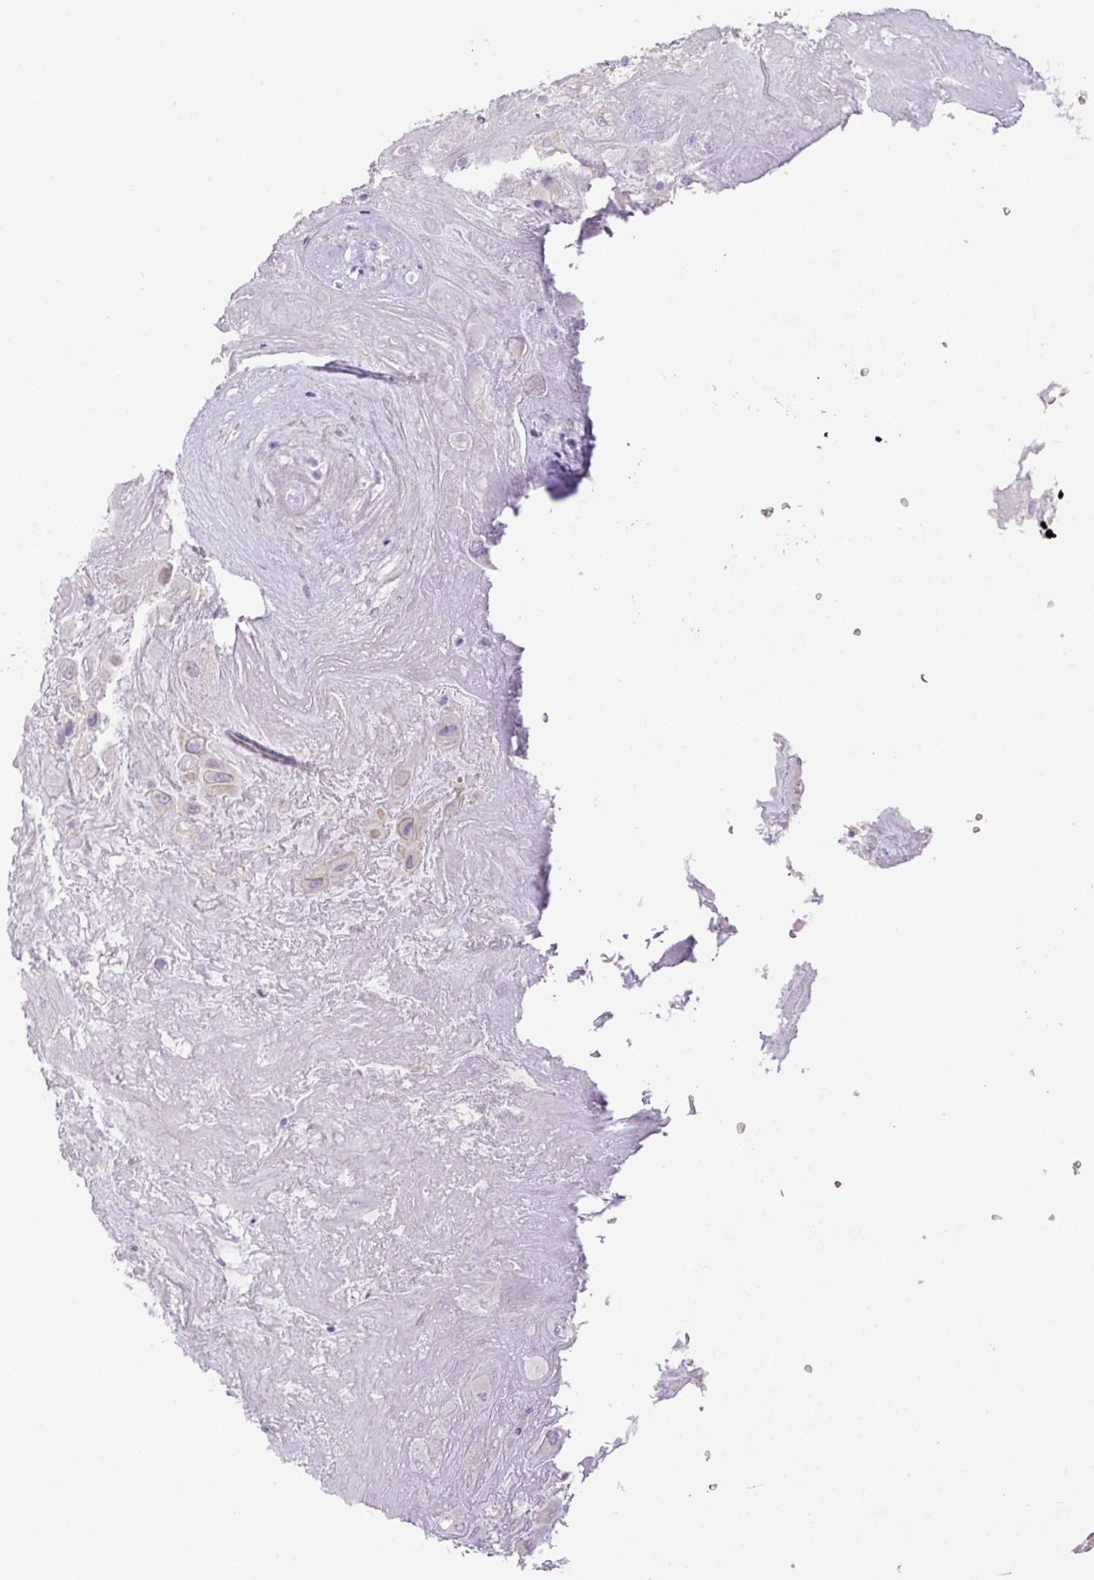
{"staining": {"intensity": "weak", "quantity": "<25%", "location": "cytoplasmic/membranous"}, "tissue": "placenta", "cell_type": "Decidual cells", "image_type": "normal", "snomed": [{"axis": "morphology", "description": "Normal tissue, NOS"}, {"axis": "topography", "description": "Placenta"}], "caption": "Immunohistochemistry (IHC) photomicrograph of benign placenta stained for a protein (brown), which exhibits no staining in decidual cells. (DAB immunohistochemistry visualized using brightfield microscopy, high magnification).", "gene": "TARM1", "patient": {"sex": "female", "age": 32}}